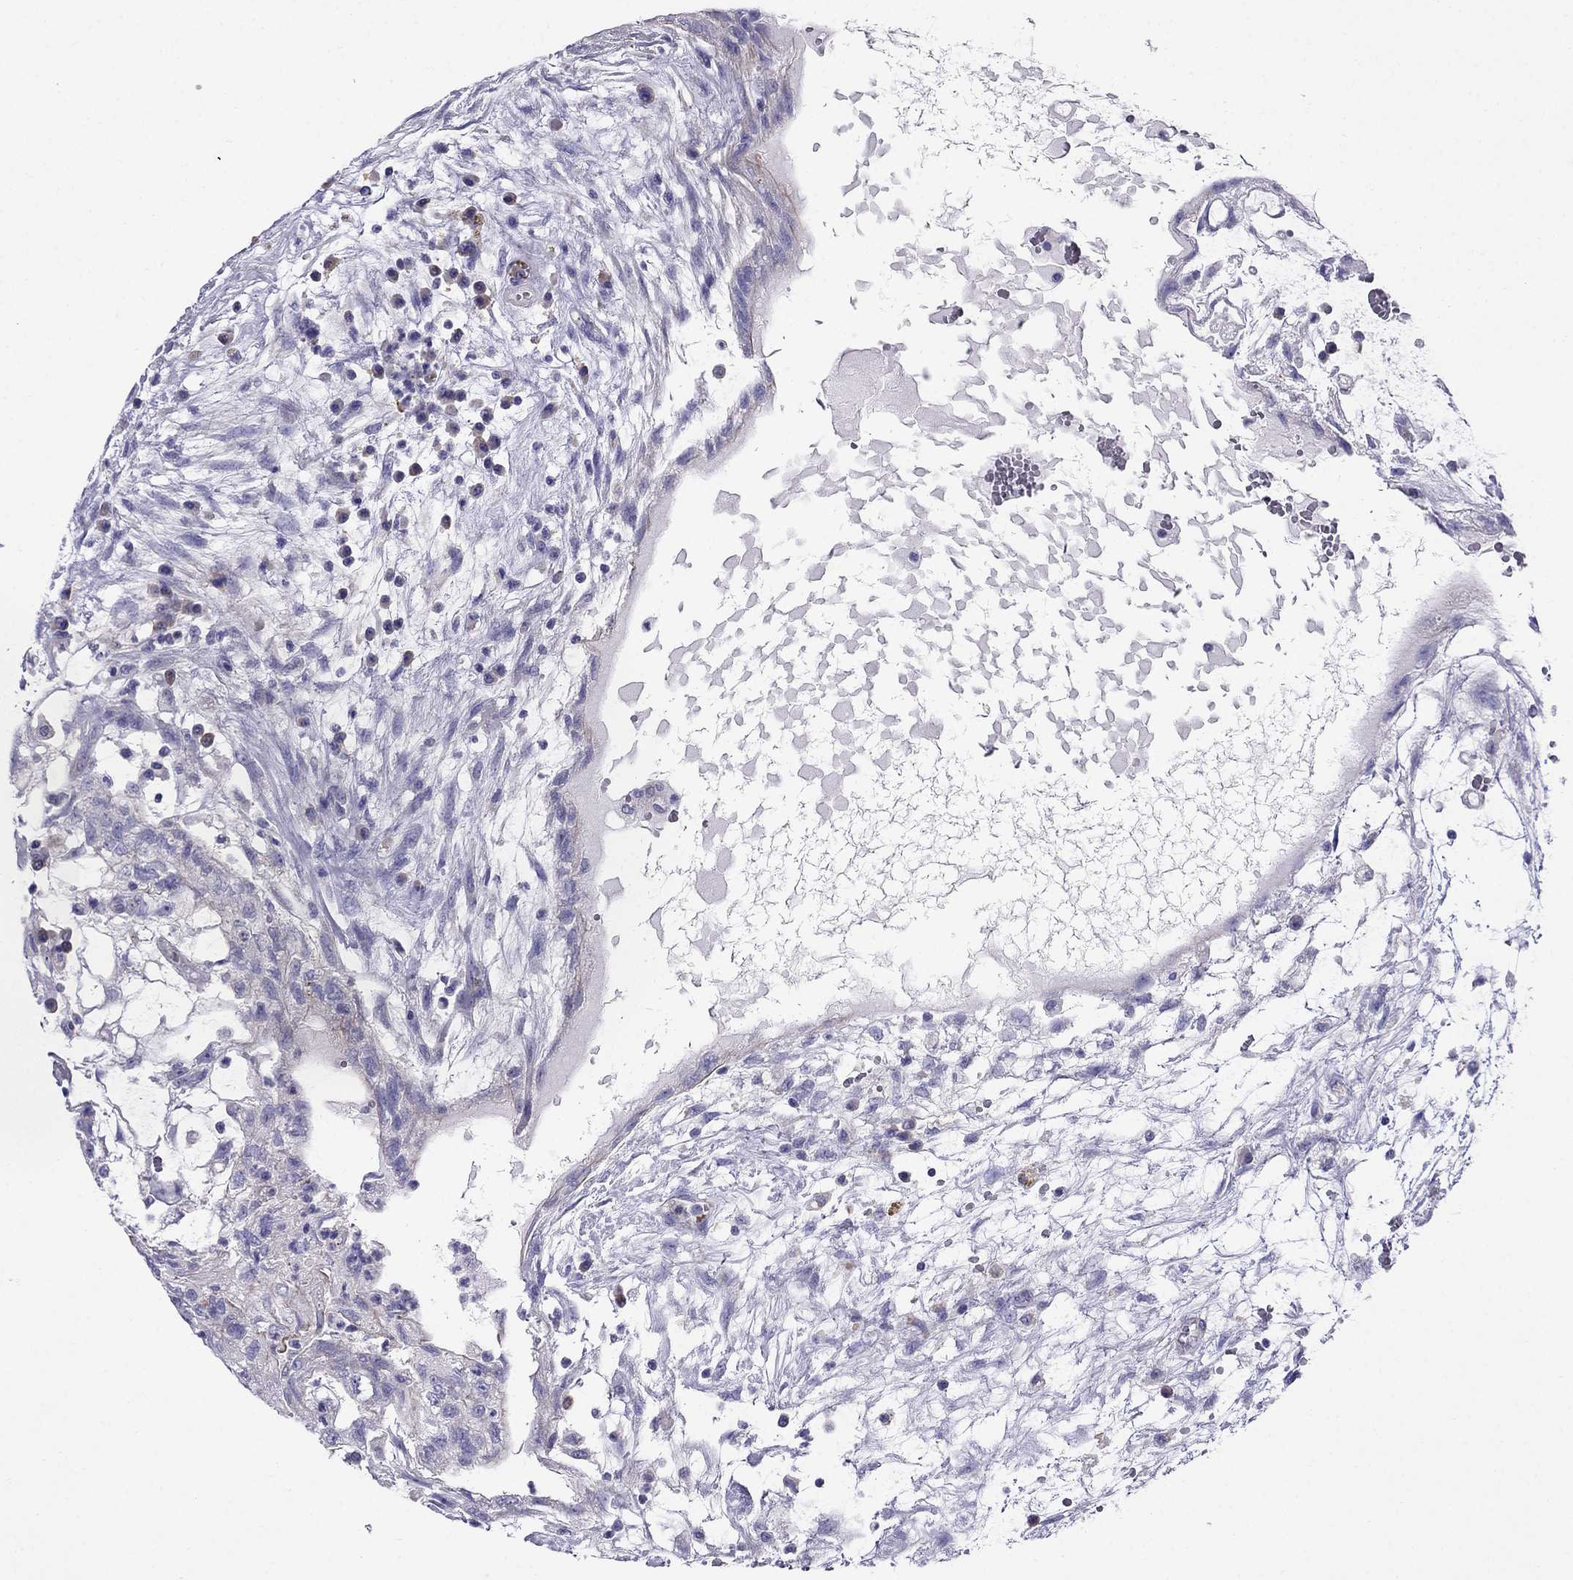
{"staining": {"intensity": "negative", "quantity": "none", "location": "none"}, "tissue": "testis cancer", "cell_type": "Tumor cells", "image_type": "cancer", "snomed": [{"axis": "morphology", "description": "Normal tissue, NOS"}, {"axis": "morphology", "description": "Carcinoma, Embryonal, NOS"}, {"axis": "topography", "description": "Testis"}, {"axis": "topography", "description": "Epididymis"}], "caption": "Tumor cells are negative for brown protein staining in testis cancer (embryonal carcinoma).", "gene": "GPR50", "patient": {"sex": "male", "age": 32}}